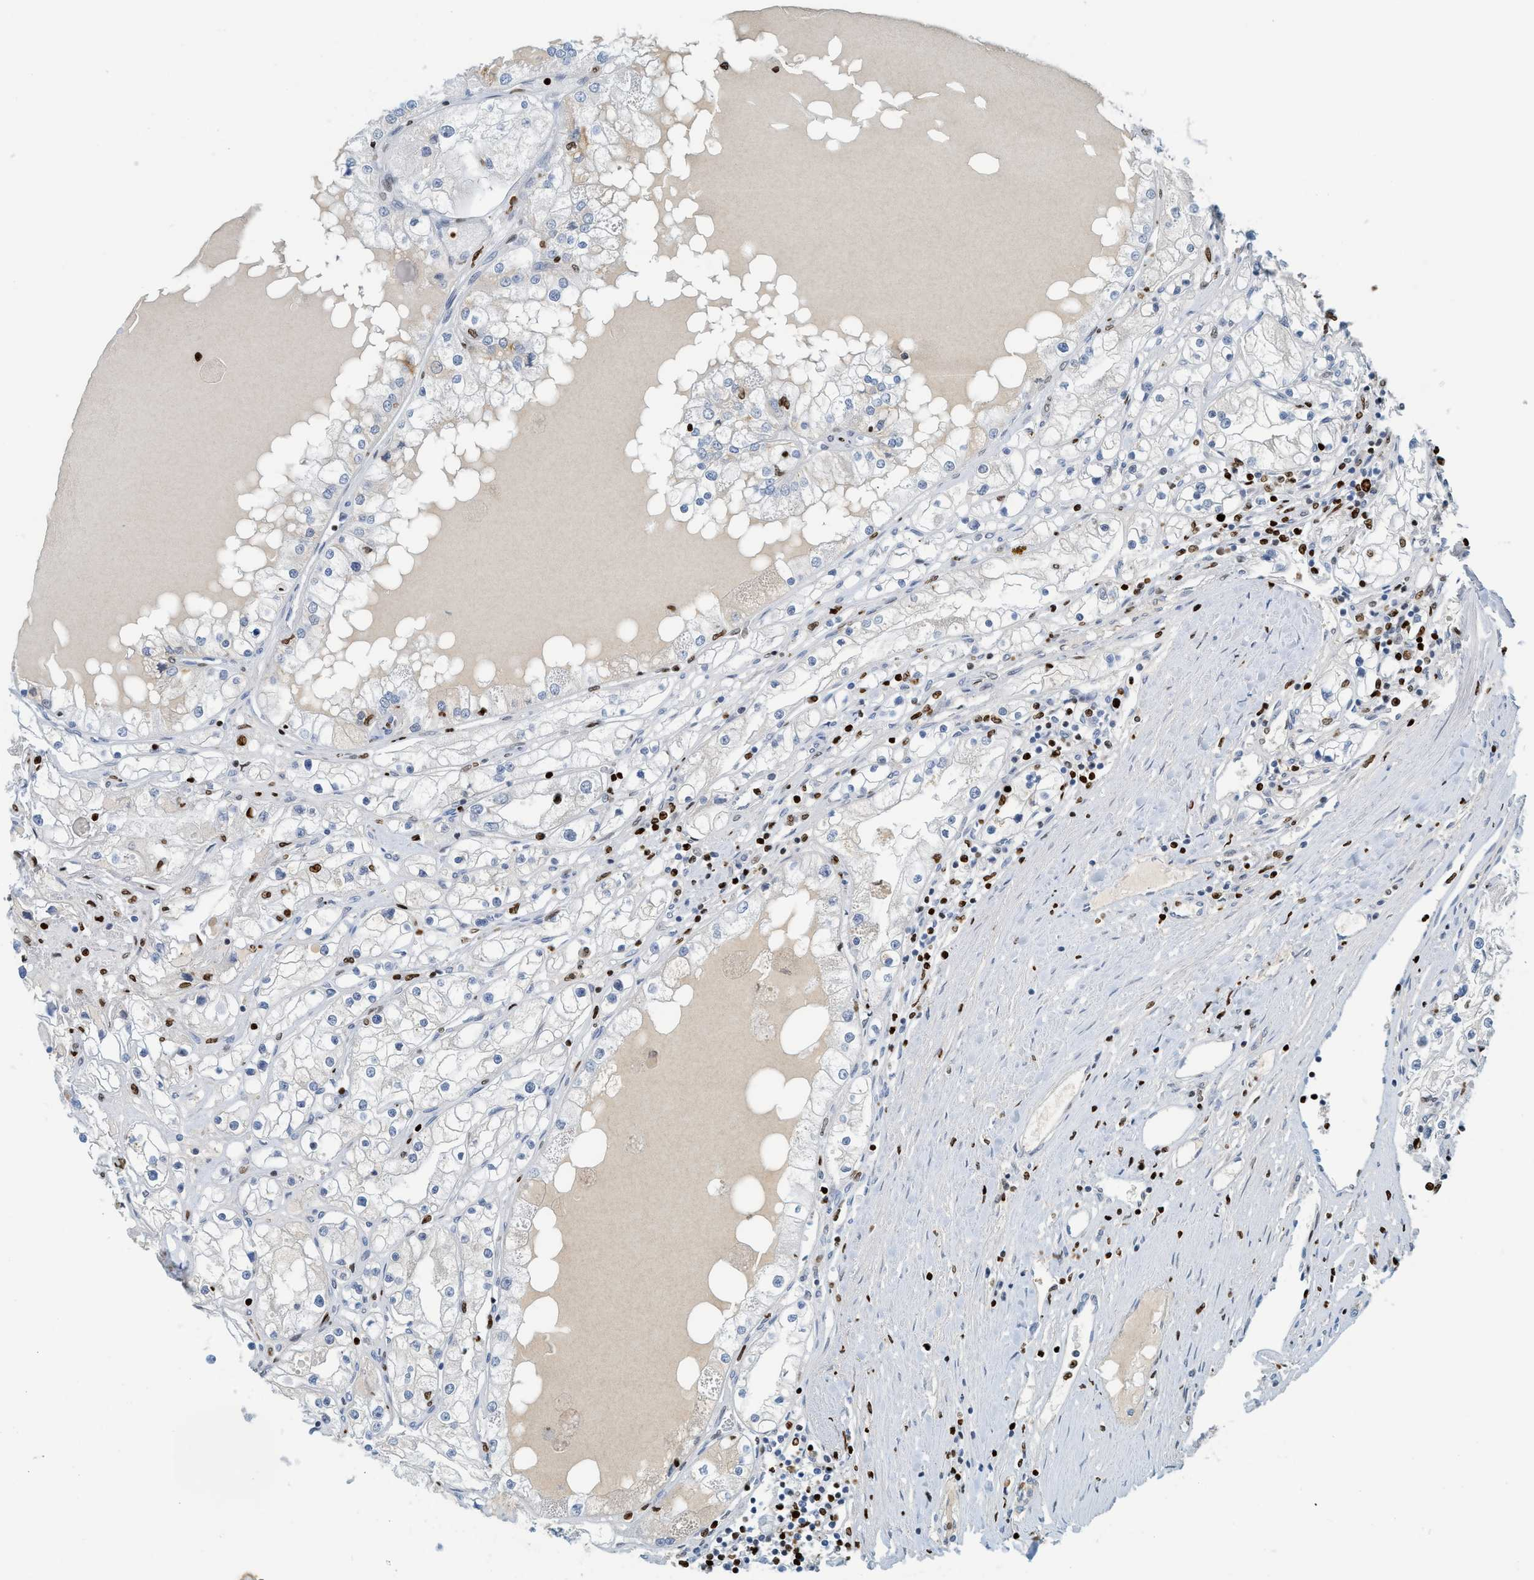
{"staining": {"intensity": "negative", "quantity": "none", "location": "none"}, "tissue": "renal cancer", "cell_type": "Tumor cells", "image_type": "cancer", "snomed": [{"axis": "morphology", "description": "Adenocarcinoma, NOS"}, {"axis": "topography", "description": "Kidney"}], "caption": "Renal adenocarcinoma was stained to show a protein in brown. There is no significant expression in tumor cells.", "gene": "SH3D19", "patient": {"sex": "male", "age": 68}}